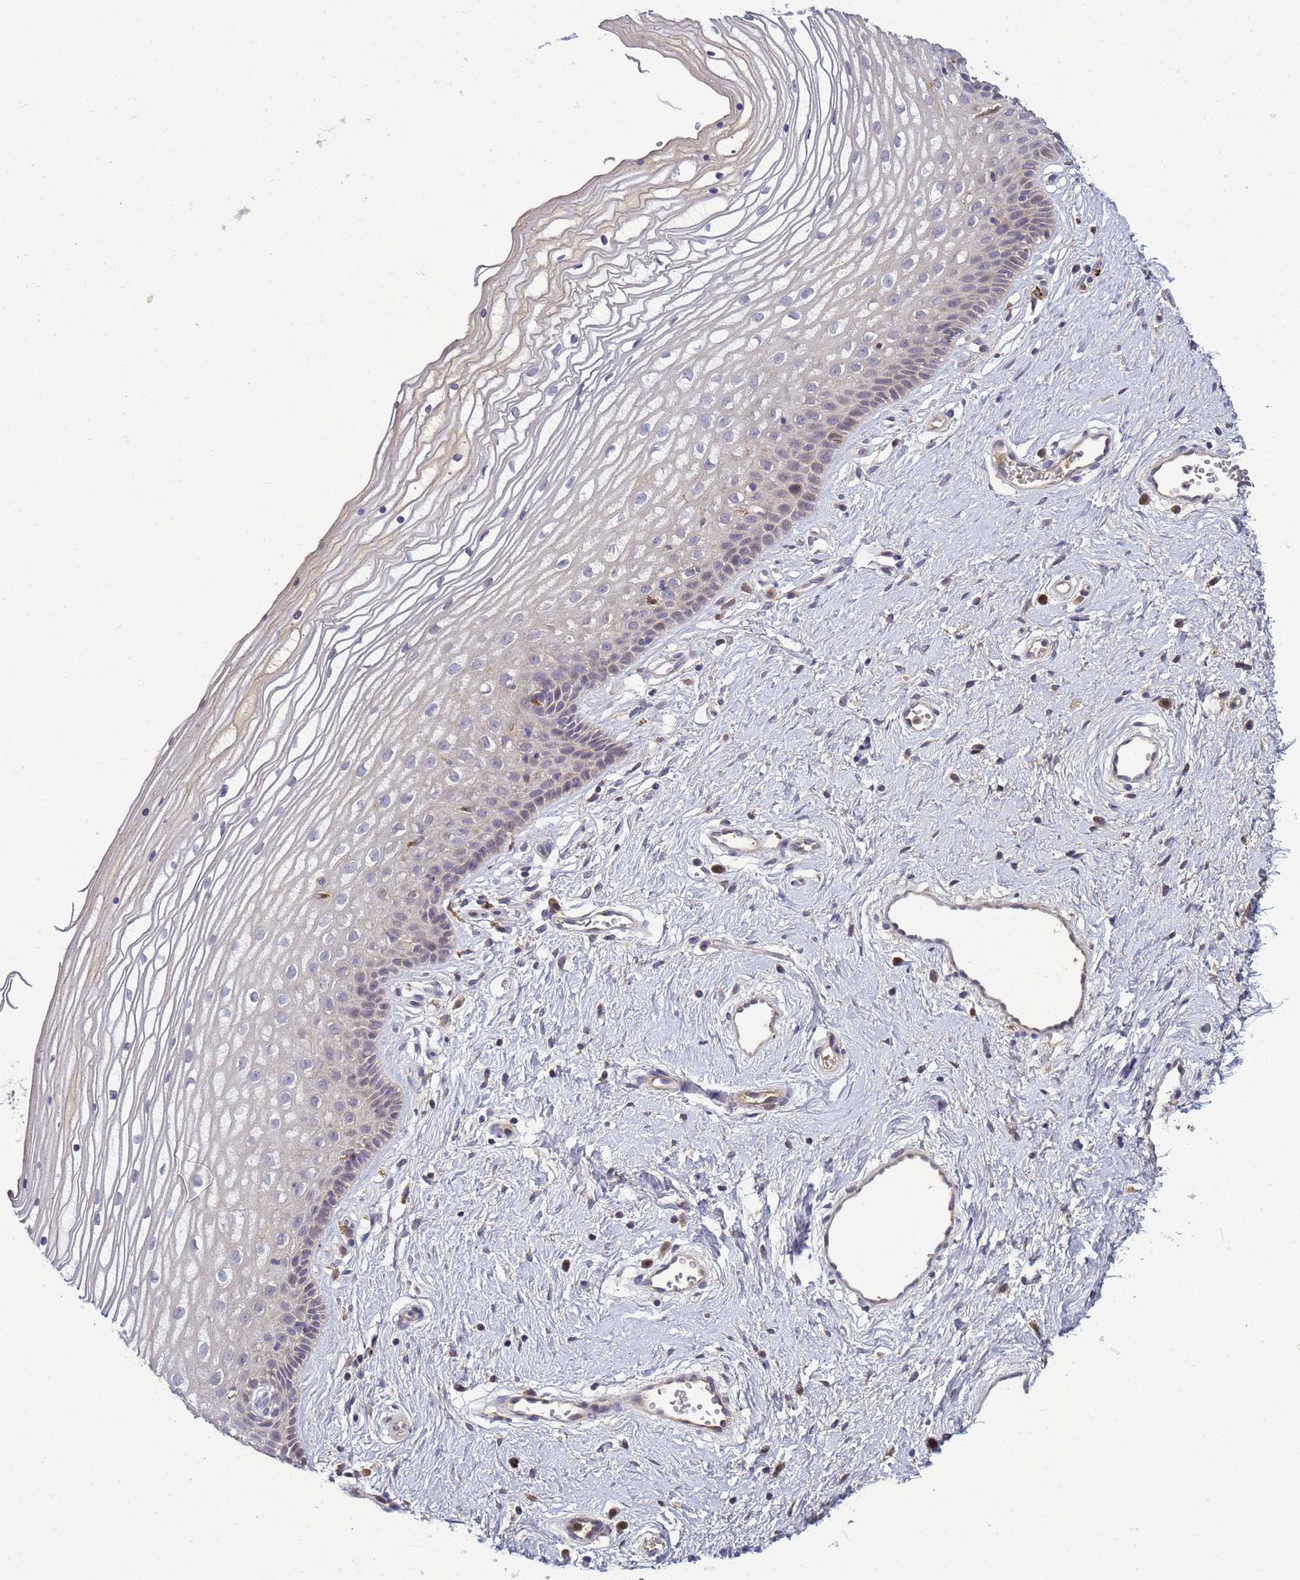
{"staining": {"intensity": "weak", "quantity": "<25%", "location": "nuclear"}, "tissue": "vagina", "cell_type": "Squamous epithelial cells", "image_type": "normal", "snomed": [{"axis": "morphology", "description": "Normal tissue, NOS"}, {"axis": "topography", "description": "Vagina"}], "caption": "A high-resolution histopathology image shows IHC staining of unremarkable vagina, which demonstrates no significant positivity in squamous epithelial cells.", "gene": "TMEM74B", "patient": {"sex": "female", "age": 46}}